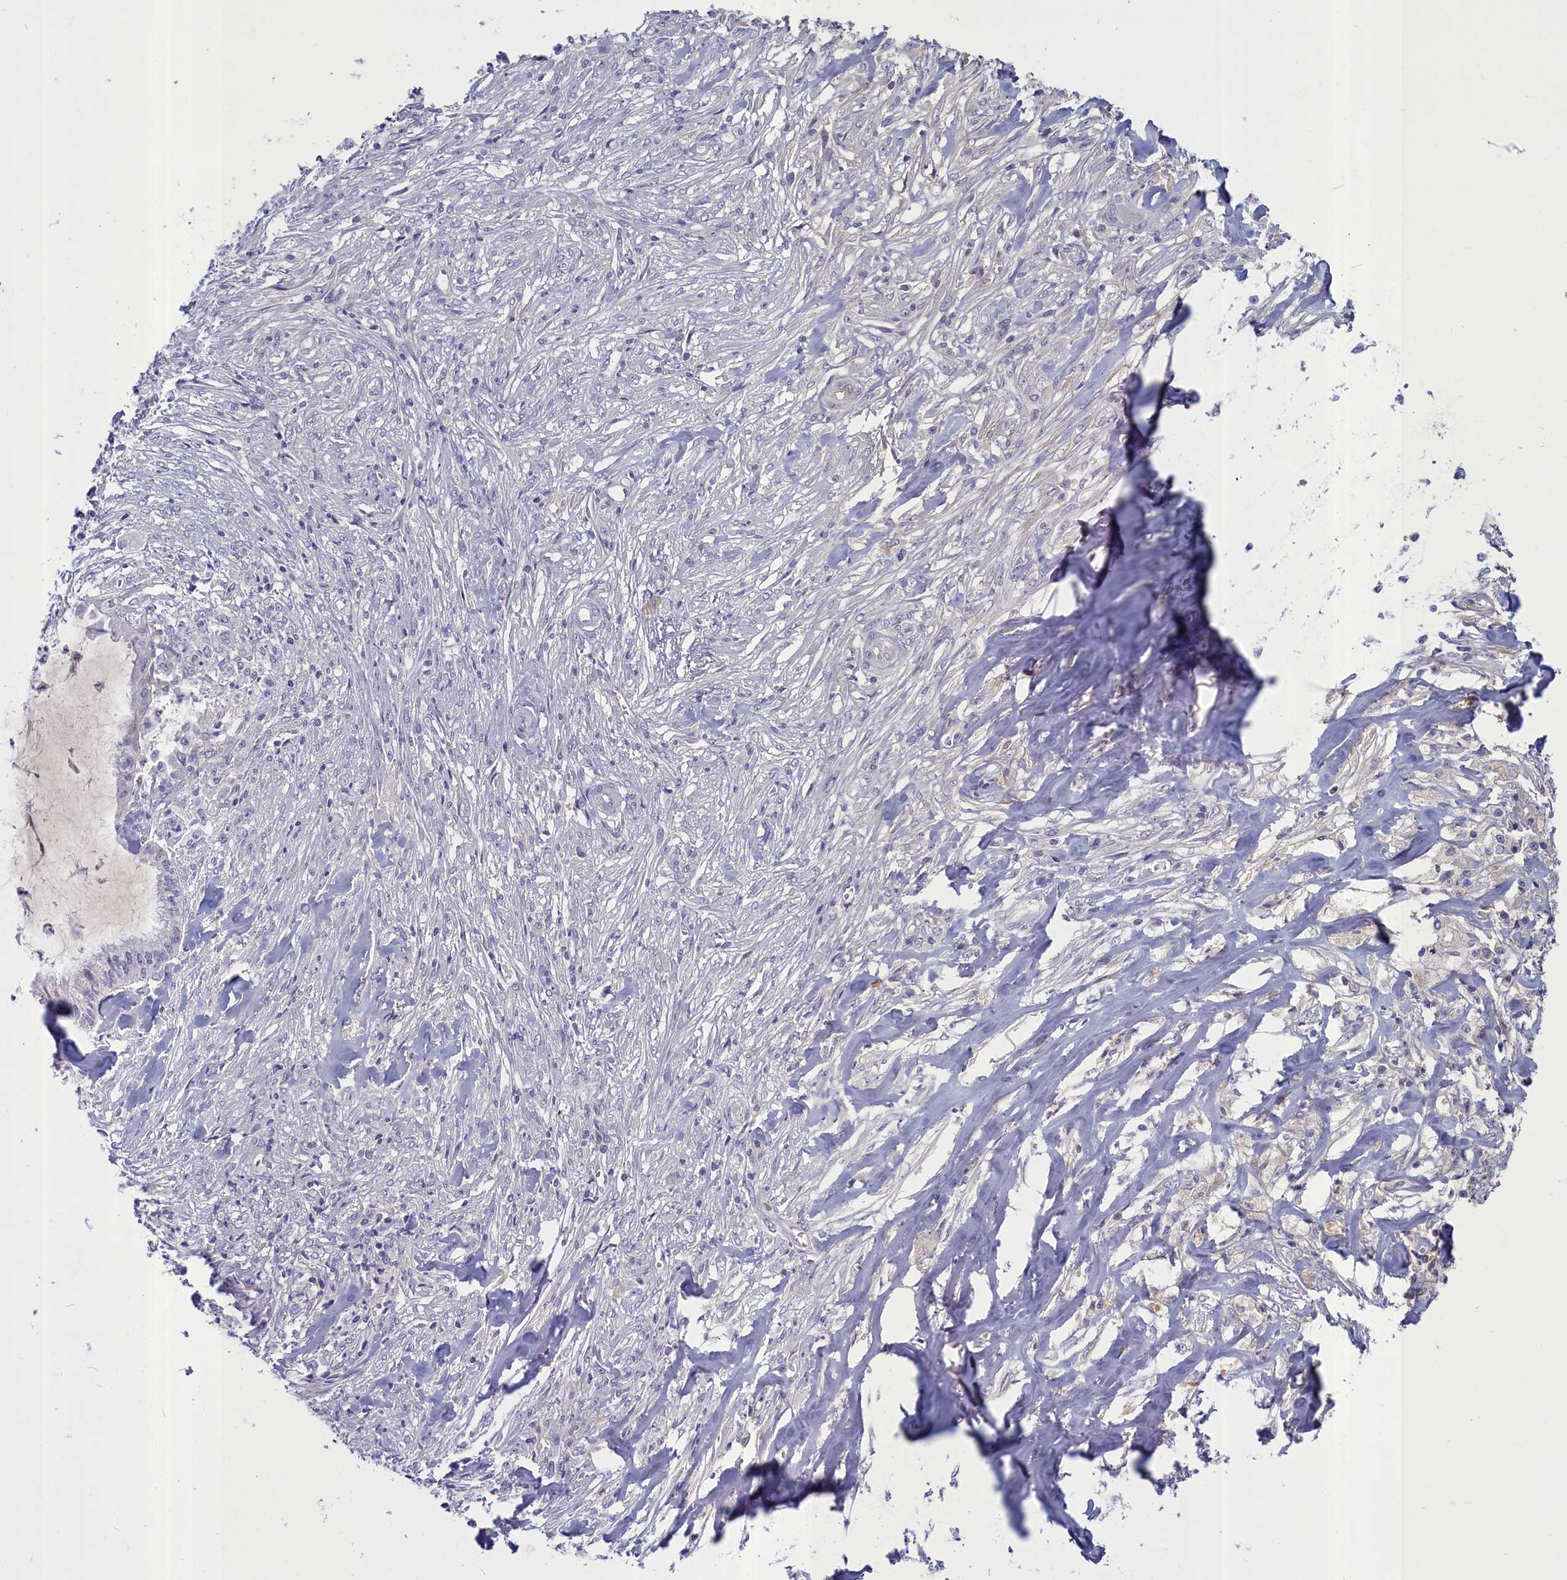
{"staining": {"intensity": "negative", "quantity": "none", "location": "none"}, "tissue": "endometrial cancer", "cell_type": "Tumor cells", "image_type": "cancer", "snomed": [{"axis": "morphology", "description": "Adenocarcinoma, NOS"}, {"axis": "topography", "description": "Endometrium"}], "caption": "Immunohistochemical staining of human endometrial cancer (adenocarcinoma) demonstrates no significant staining in tumor cells. Nuclei are stained in blue.", "gene": "SV2C", "patient": {"sex": "female", "age": 86}}